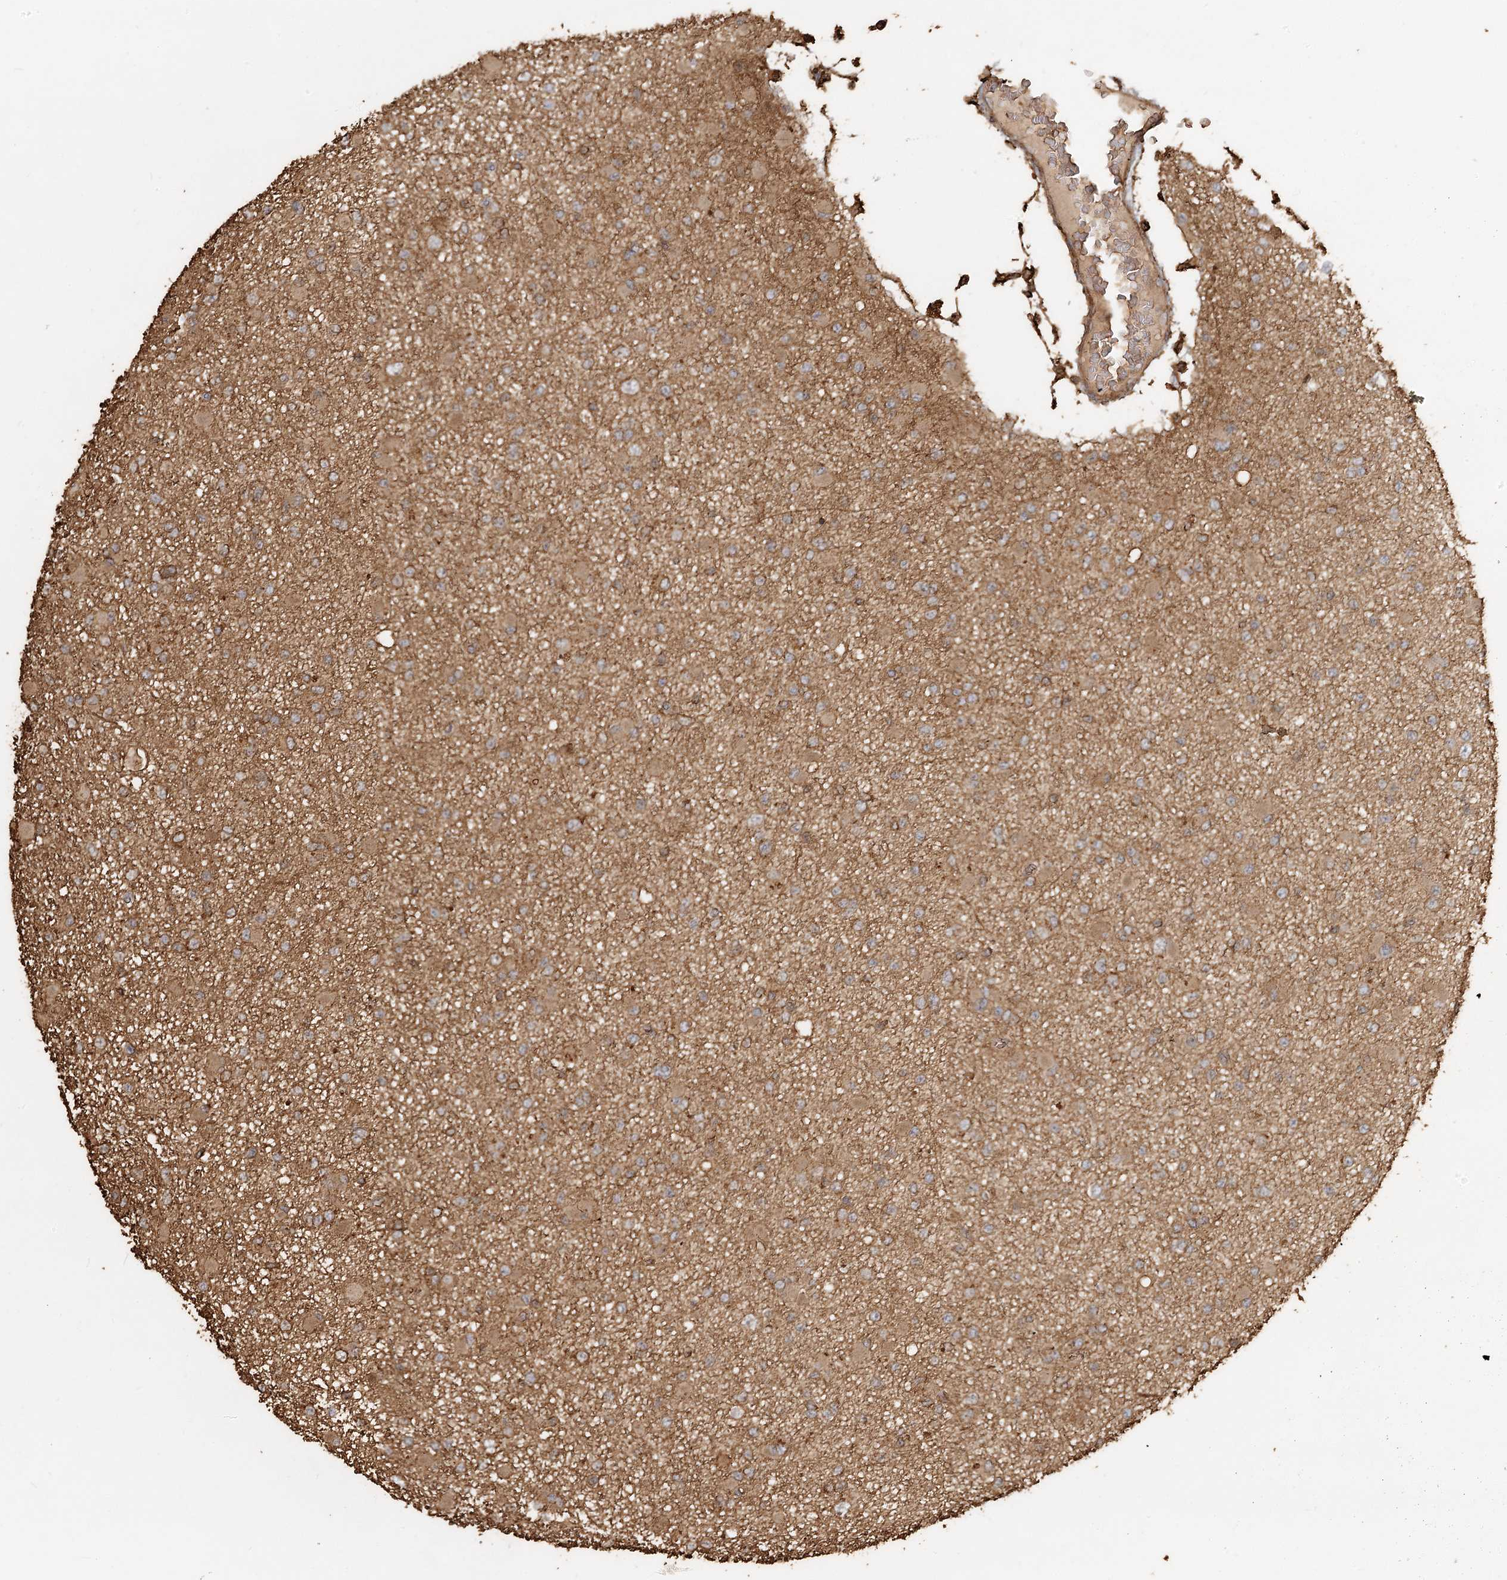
{"staining": {"intensity": "moderate", "quantity": ">75%", "location": "cytoplasmic/membranous"}, "tissue": "glioma", "cell_type": "Tumor cells", "image_type": "cancer", "snomed": [{"axis": "morphology", "description": "Glioma, malignant, Low grade"}, {"axis": "topography", "description": "Brain"}], "caption": "An image showing moderate cytoplasmic/membranous staining in approximately >75% of tumor cells in glioma, as visualized by brown immunohistochemical staining.", "gene": "PIK3C2A", "patient": {"sex": "female", "age": 22}}